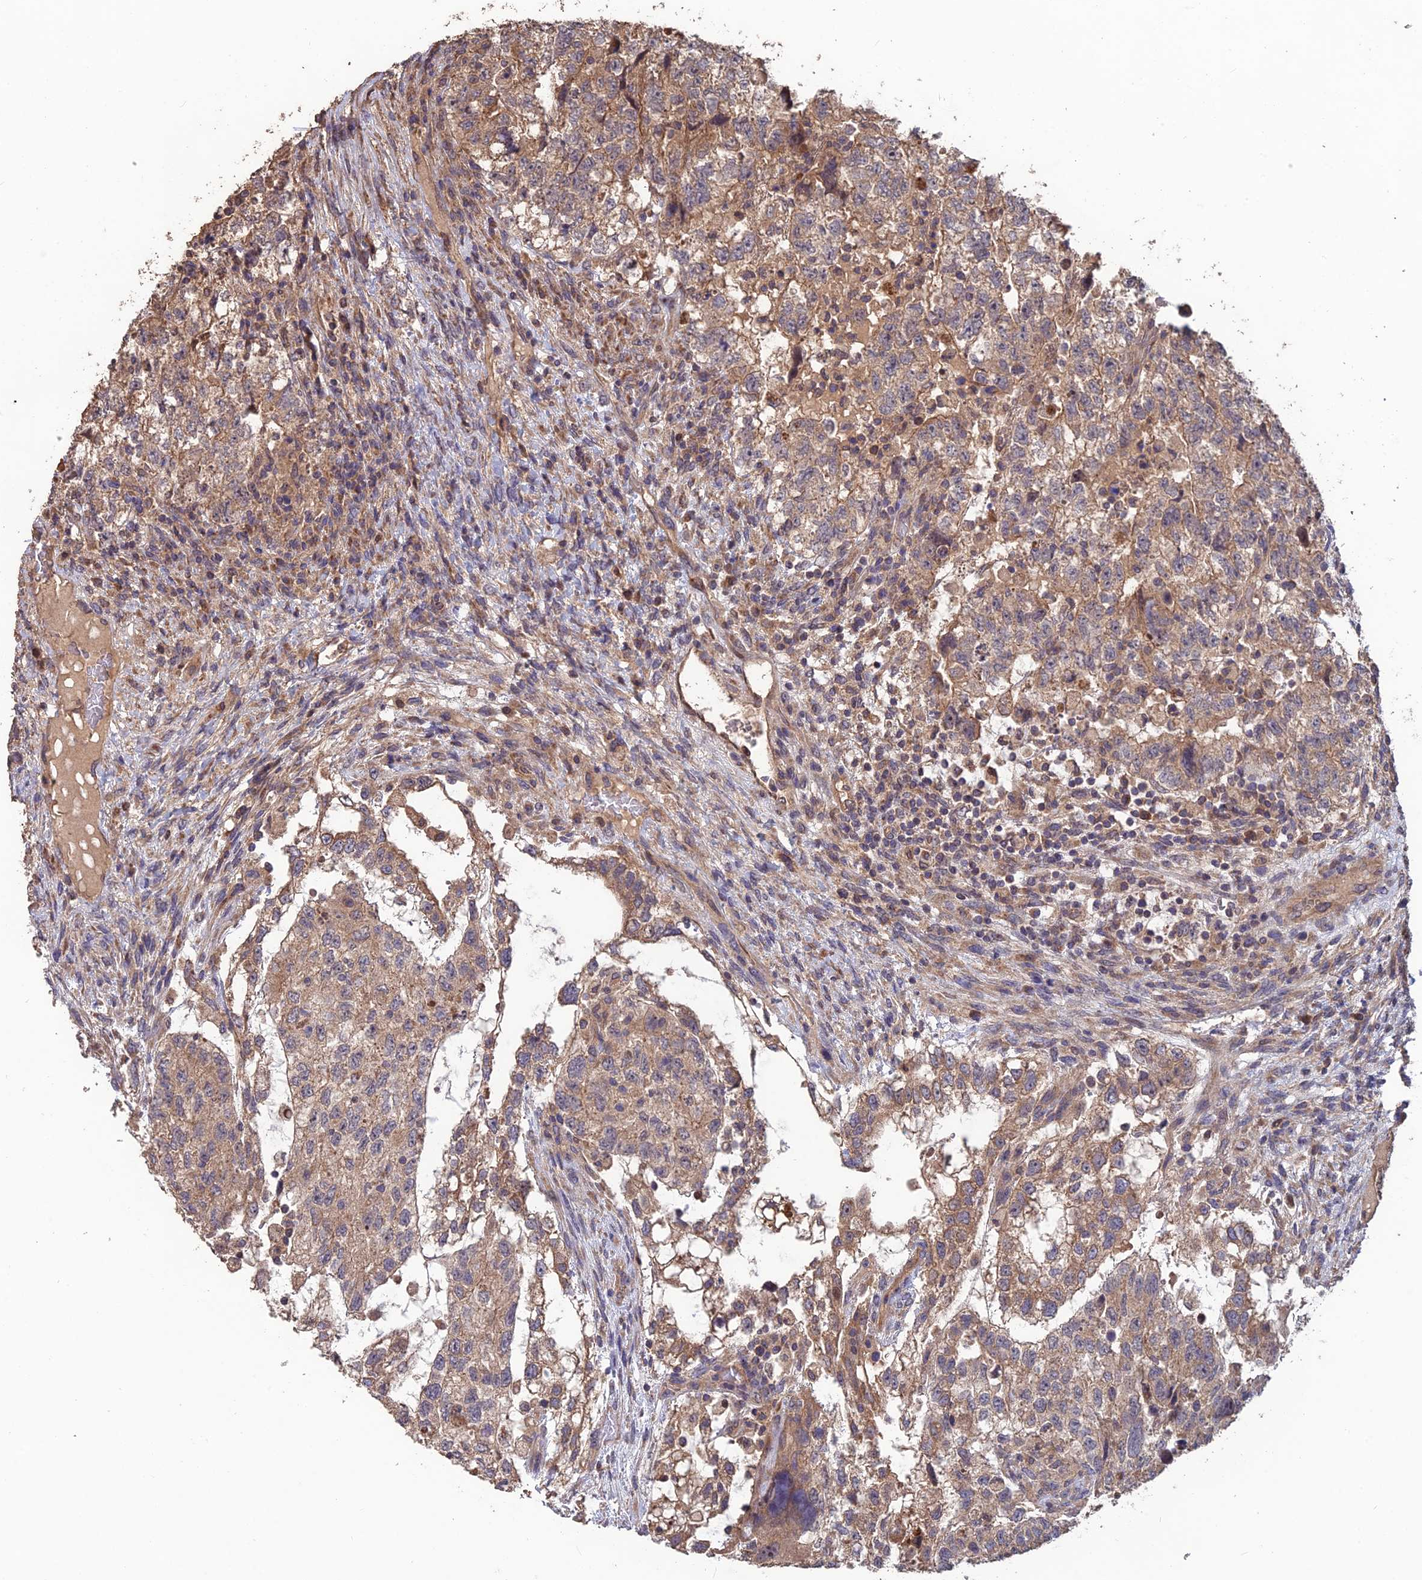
{"staining": {"intensity": "moderate", "quantity": ">75%", "location": "cytoplasmic/membranous"}, "tissue": "testis cancer", "cell_type": "Tumor cells", "image_type": "cancer", "snomed": [{"axis": "morphology", "description": "Normal tissue, NOS"}, {"axis": "morphology", "description": "Carcinoma, Embryonal, NOS"}, {"axis": "topography", "description": "Testis"}], "caption": "This histopathology image shows immunohistochemistry (IHC) staining of human testis cancer, with medium moderate cytoplasmic/membranous expression in approximately >75% of tumor cells.", "gene": "SHISA5", "patient": {"sex": "male", "age": 36}}